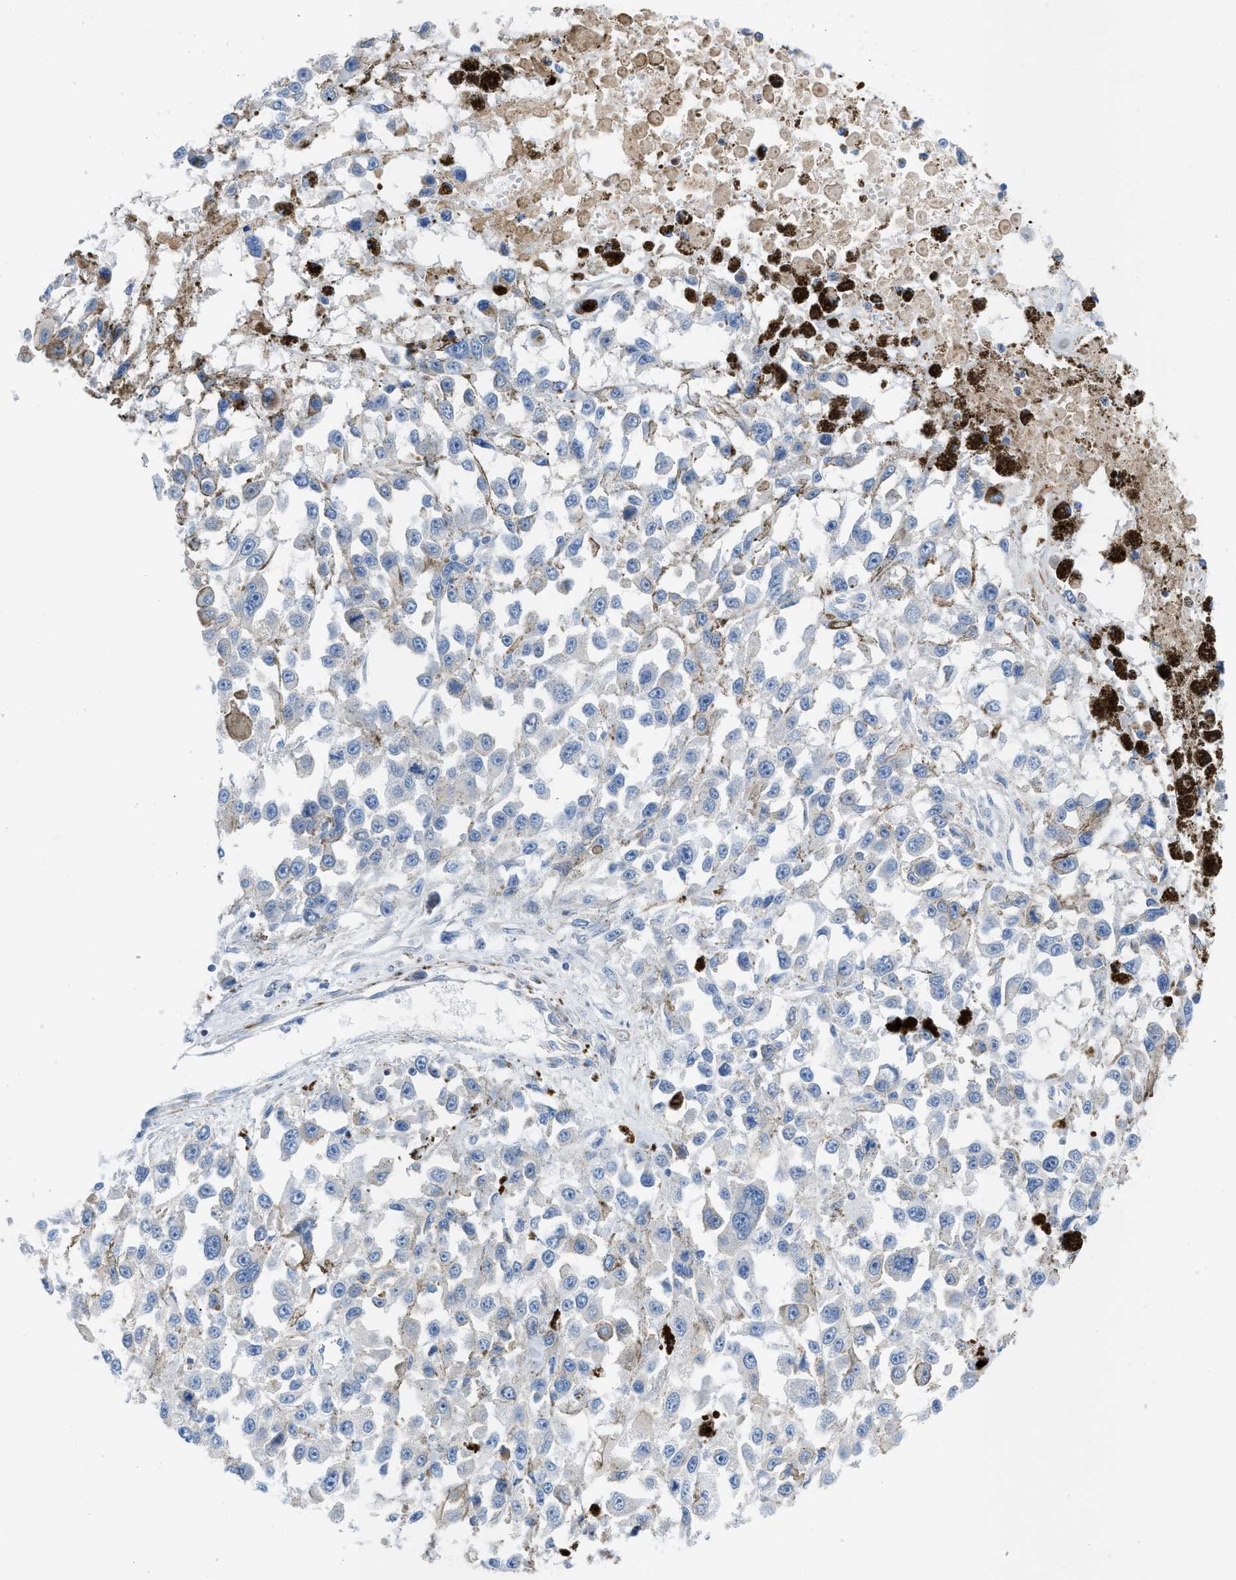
{"staining": {"intensity": "negative", "quantity": "none", "location": "none"}, "tissue": "melanoma", "cell_type": "Tumor cells", "image_type": "cancer", "snomed": [{"axis": "morphology", "description": "Malignant melanoma, Metastatic site"}, {"axis": "topography", "description": "Lymph node"}], "caption": "Immunohistochemical staining of human melanoma demonstrates no significant positivity in tumor cells.", "gene": "RBBP9", "patient": {"sex": "male", "age": 59}}